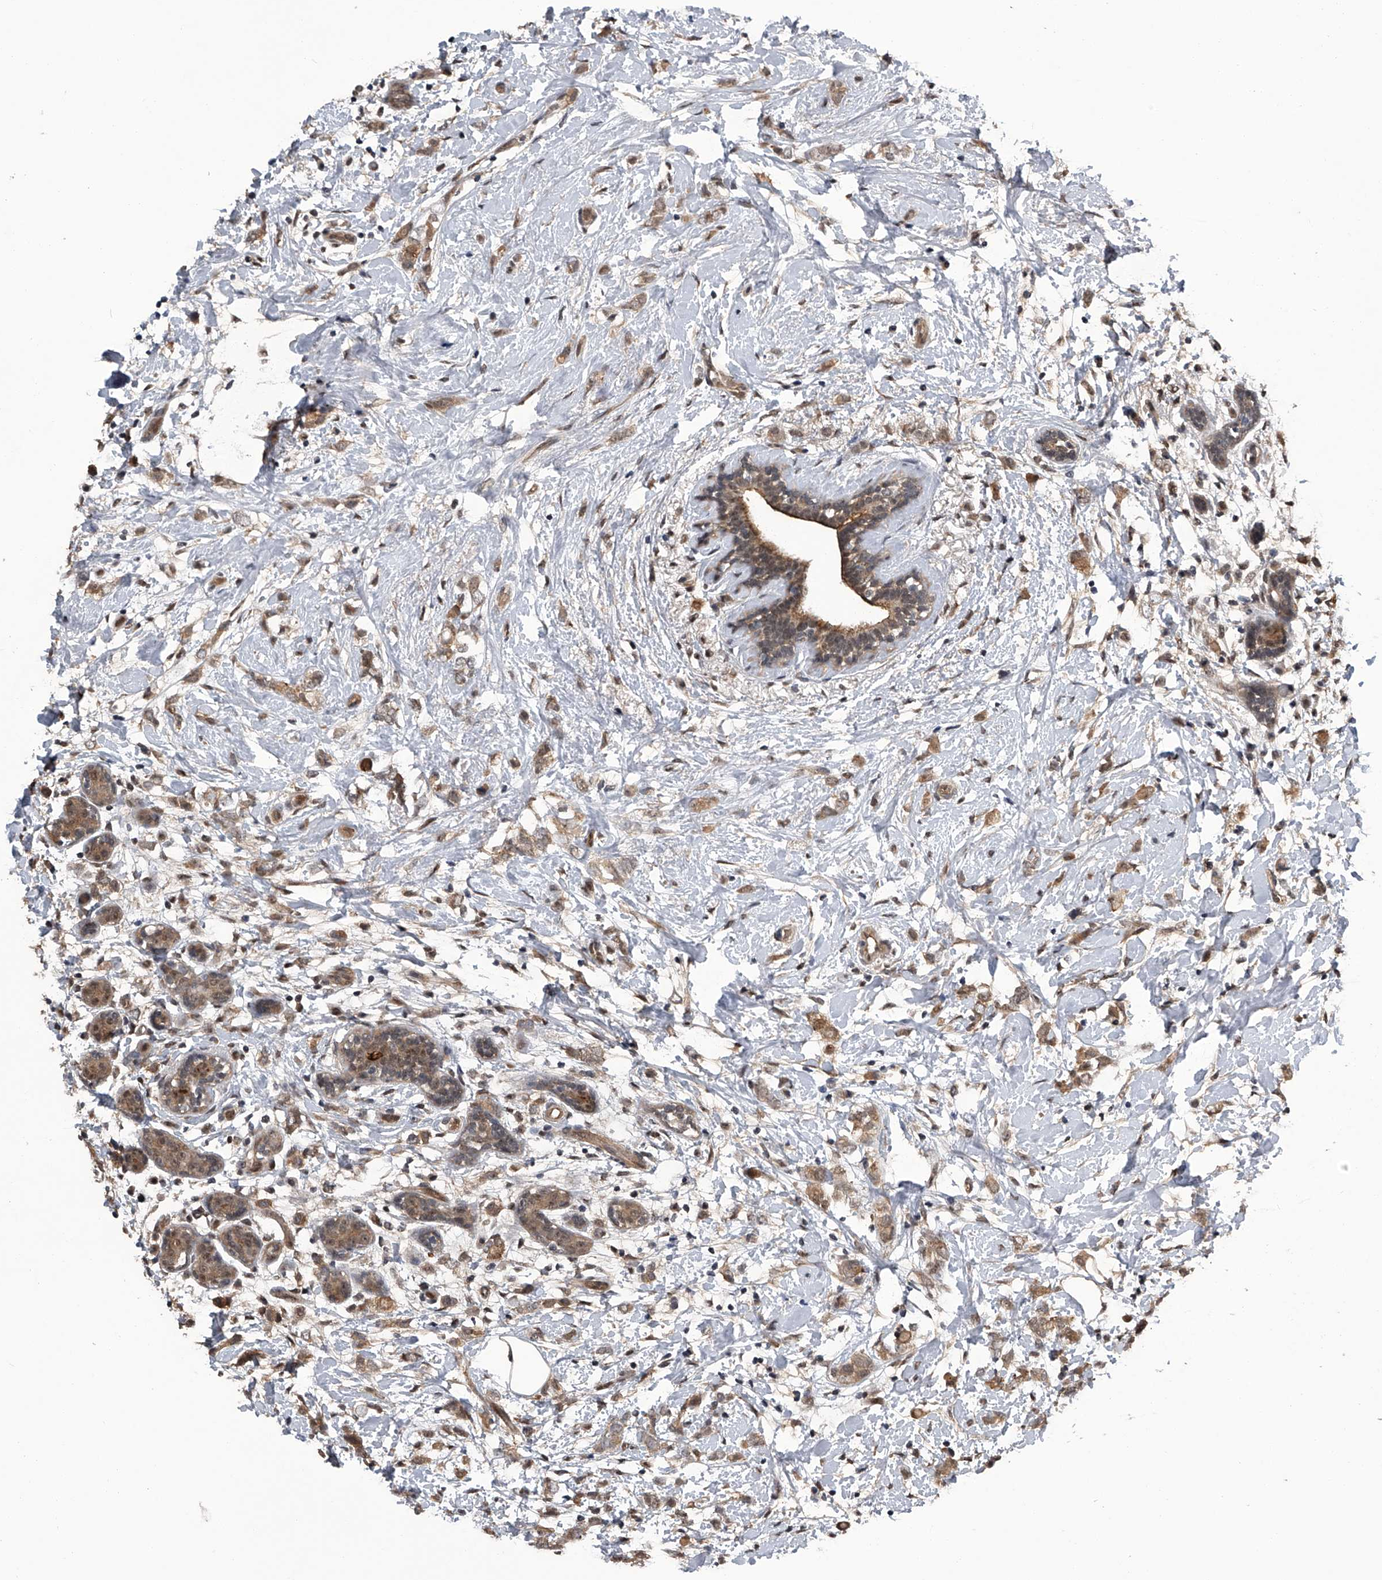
{"staining": {"intensity": "weak", "quantity": ">75%", "location": "cytoplasmic/membranous"}, "tissue": "breast cancer", "cell_type": "Tumor cells", "image_type": "cancer", "snomed": [{"axis": "morphology", "description": "Normal tissue, NOS"}, {"axis": "morphology", "description": "Lobular carcinoma"}, {"axis": "topography", "description": "Breast"}], "caption": "The micrograph reveals immunohistochemical staining of breast lobular carcinoma. There is weak cytoplasmic/membranous staining is present in approximately >75% of tumor cells.", "gene": "SLC12A8", "patient": {"sex": "female", "age": 47}}